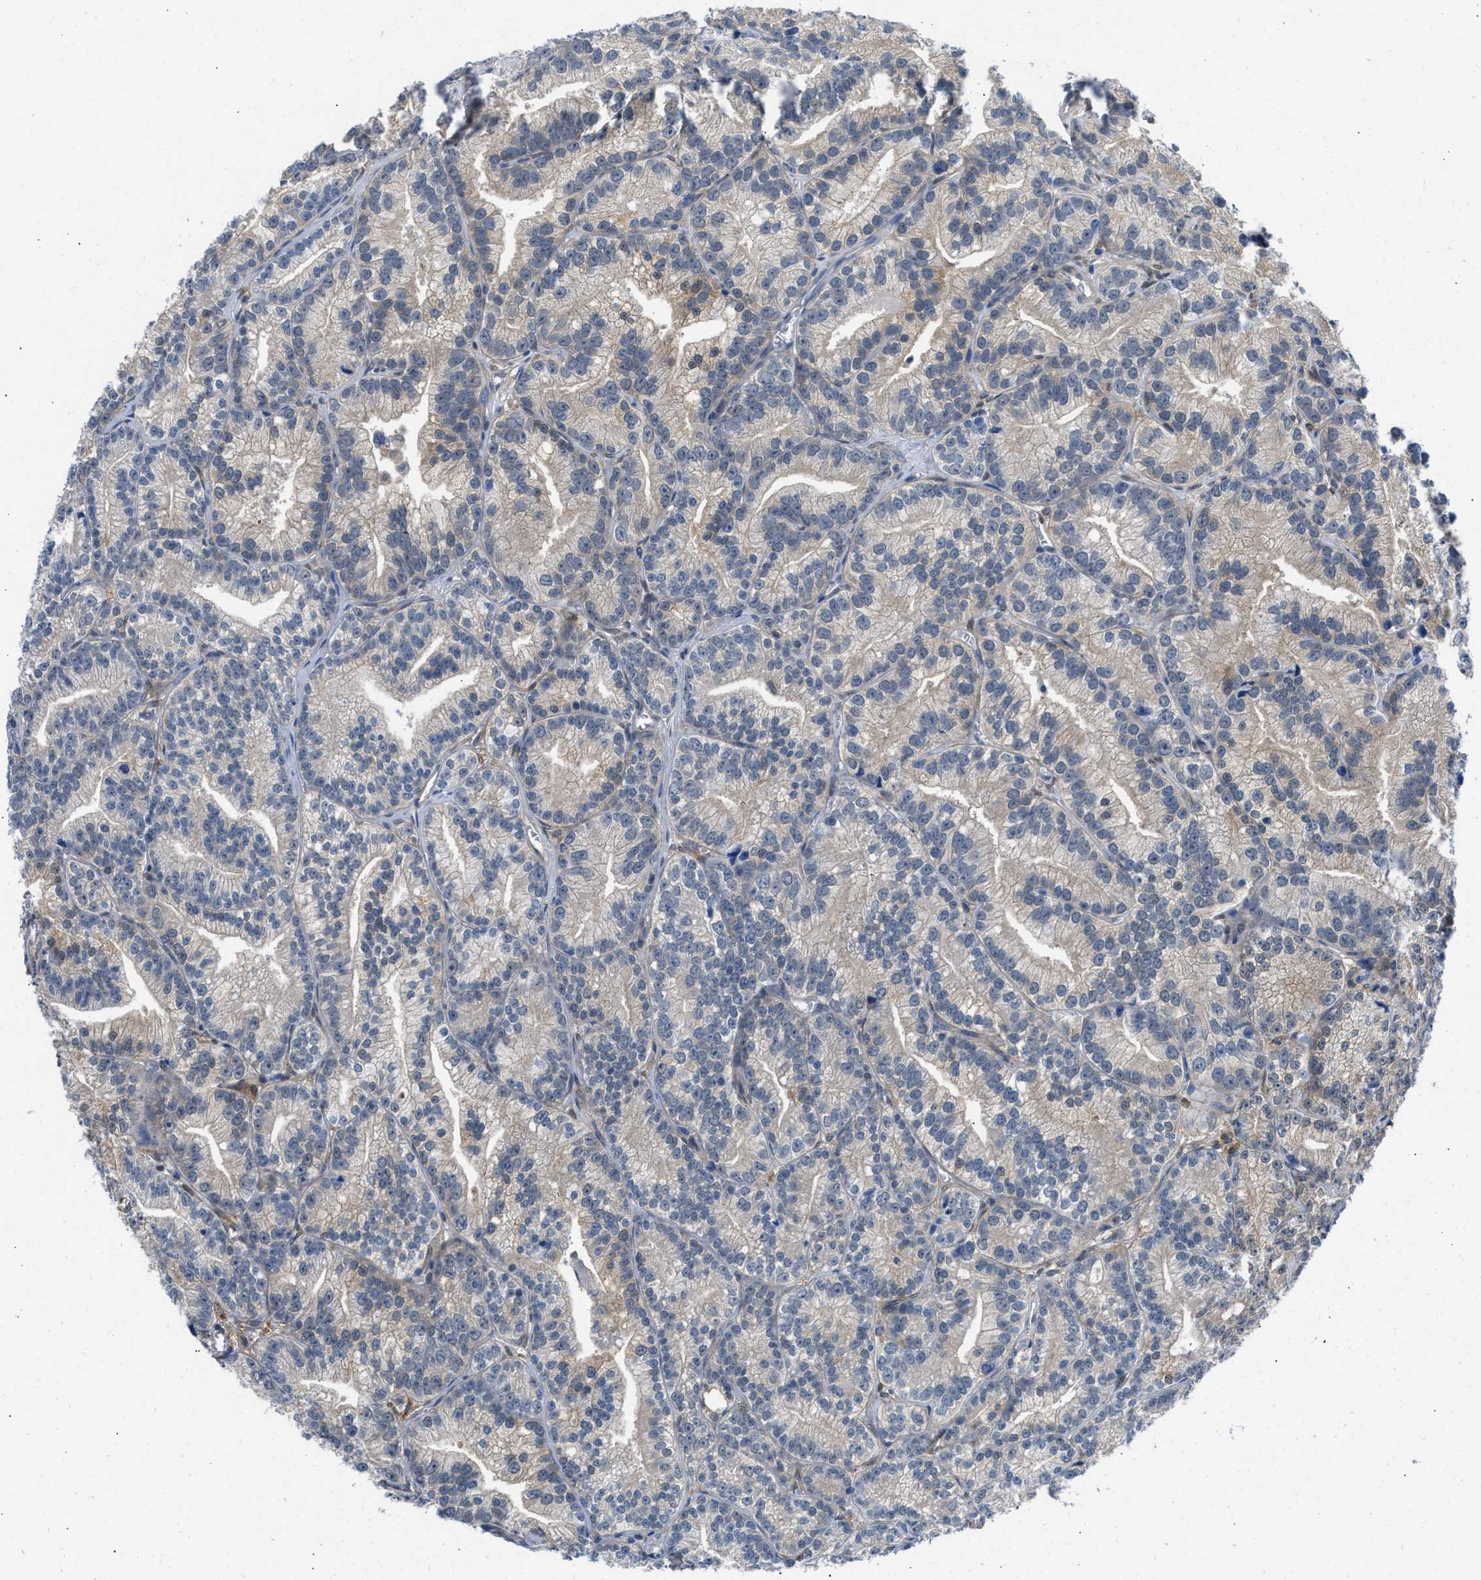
{"staining": {"intensity": "weak", "quantity": "<25%", "location": "cytoplasmic/membranous"}, "tissue": "prostate cancer", "cell_type": "Tumor cells", "image_type": "cancer", "snomed": [{"axis": "morphology", "description": "Adenocarcinoma, Low grade"}, {"axis": "topography", "description": "Prostate"}], "caption": "Histopathology image shows no significant protein staining in tumor cells of prostate cancer (adenocarcinoma (low-grade)).", "gene": "CBR1", "patient": {"sex": "male", "age": 89}}